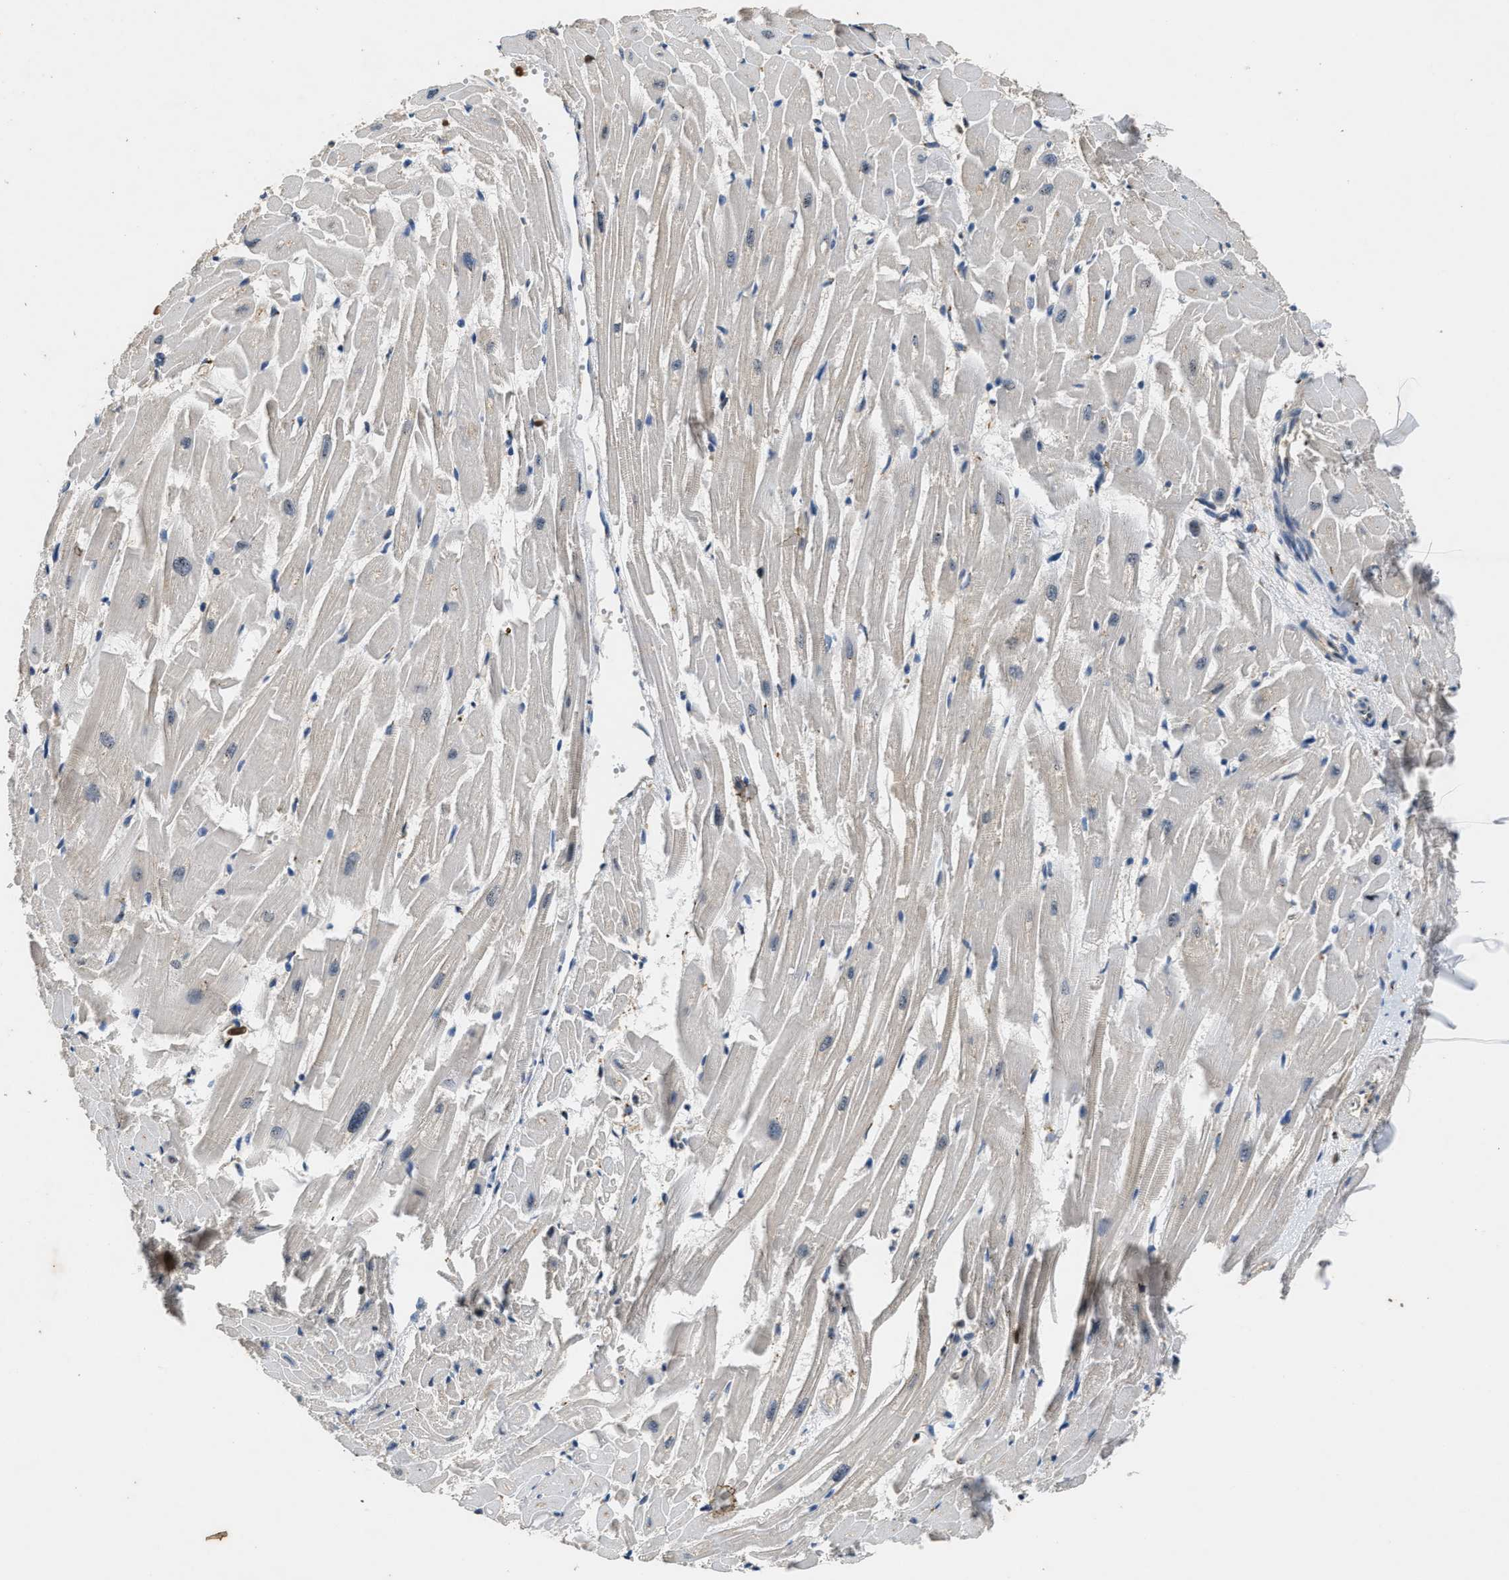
{"staining": {"intensity": "moderate", "quantity": "25%-75%", "location": "nuclear"}, "tissue": "heart muscle", "cell_type": "Cardiomyocytes", "image_type": "normal", "snomed": [{"axis": "morphology", "description": "Normal tissue, NOS"}, {"axis": "topography", "description": "Heart"}], "caption": "A brown stain shows moderate nuclear expression of a protein in cardiomyocytes of benign human heart muscle.", "gene": "CHUK", "patient": {"sex": "female", "age": 19}}